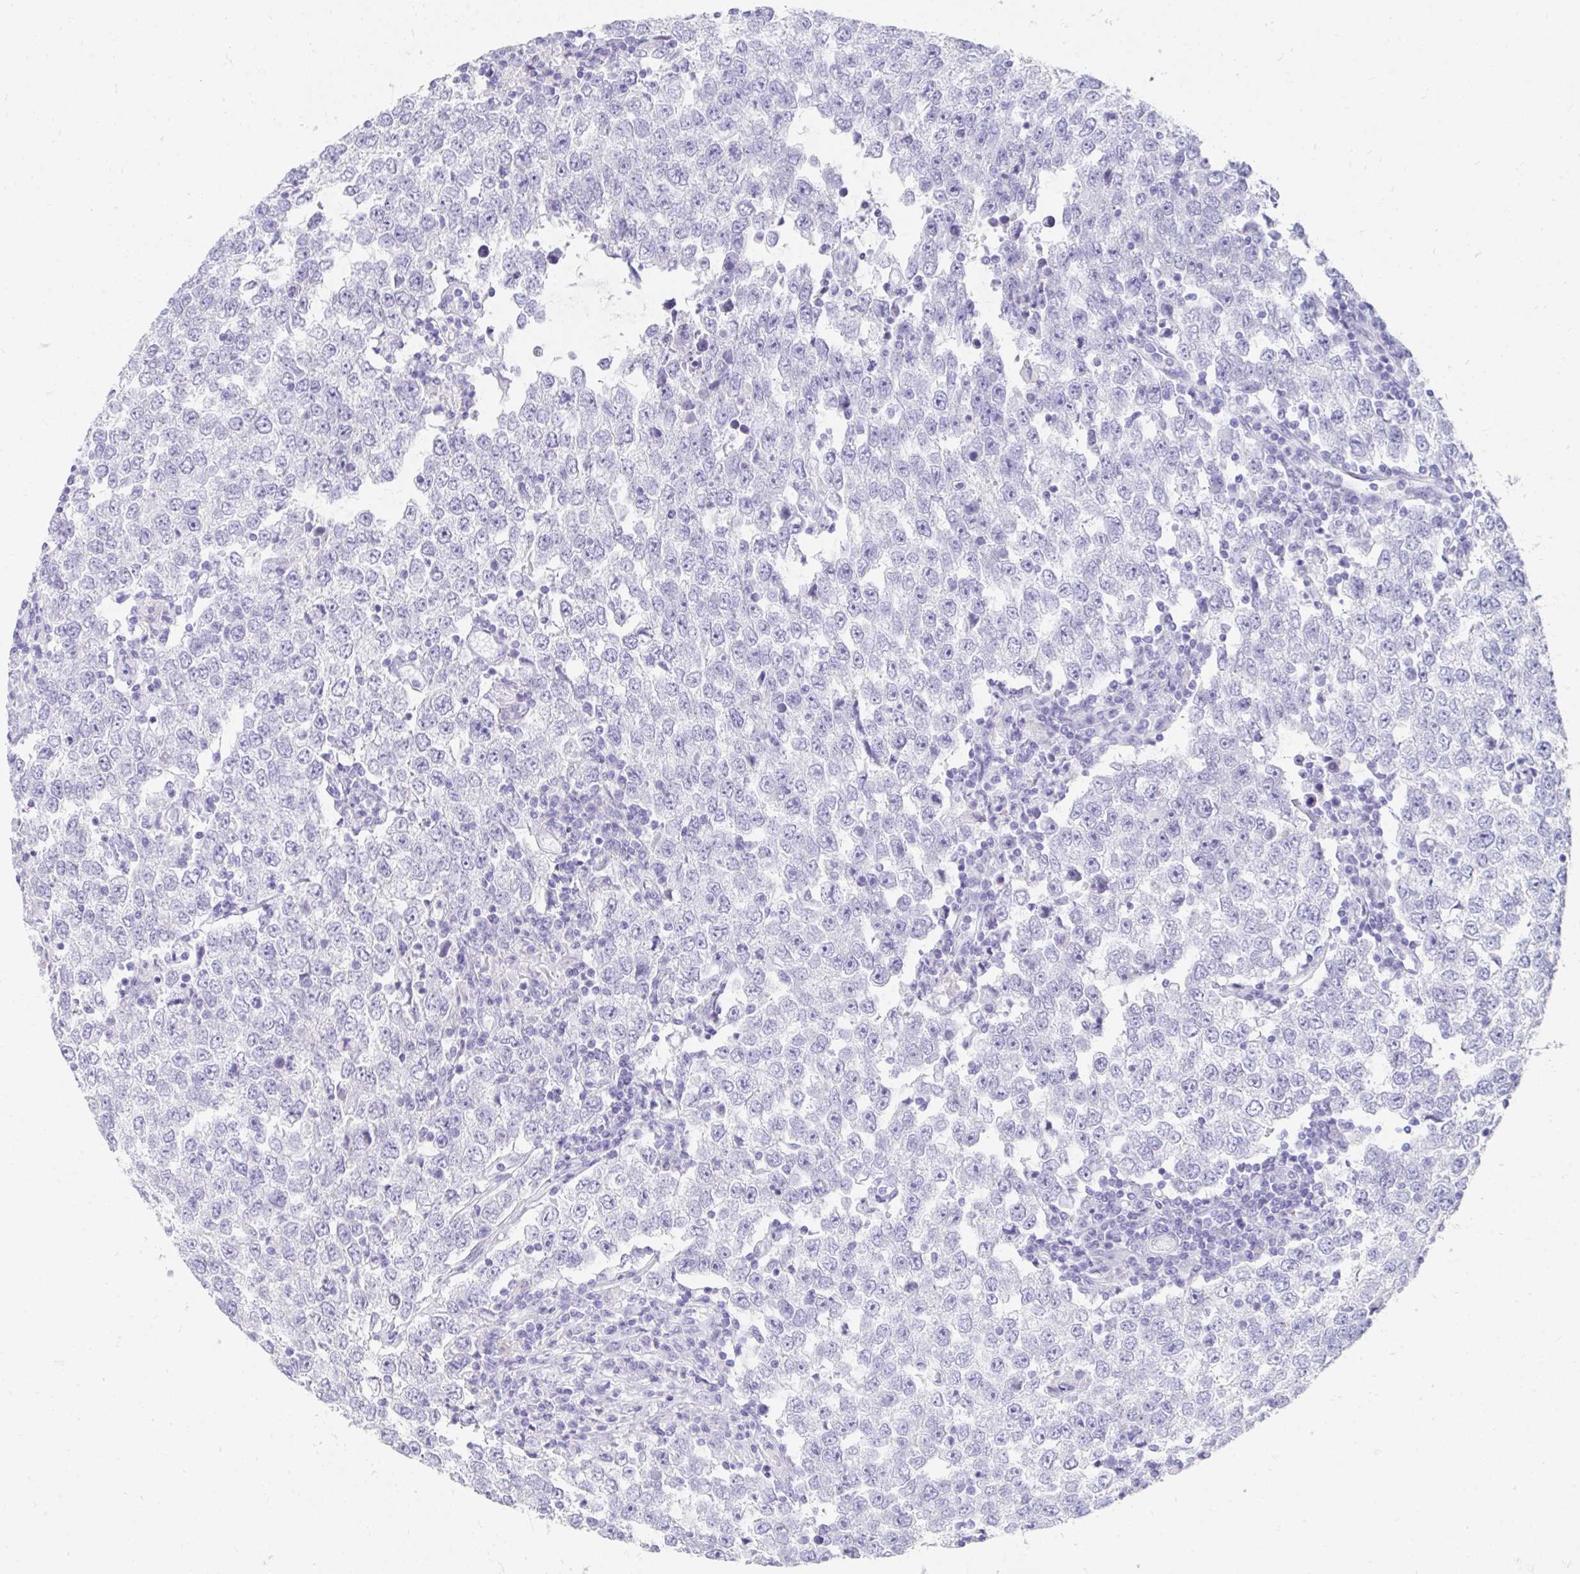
{"staining": {"intensity": "negative", "quantity": "none", "location": "none"}, "tissue": "testis cancer", "cell_type": "Tumor cells", "image_type": "cancer", "snomed": [{"axis": "morphology", "description": "Seminoma, NOS"}, {"axis": "morphology", "description": "Carcinoma, Embryonal, NOS"}, {"axis": "topography", "description": "Testis"}], "caption": "The immunohistochemistry (IHC) photomicrograph has no significant expression in tumor cells of testis seminoma tissue.", "gene": "SEC14L3", "patient": {"sex": "male", "age": 28}}